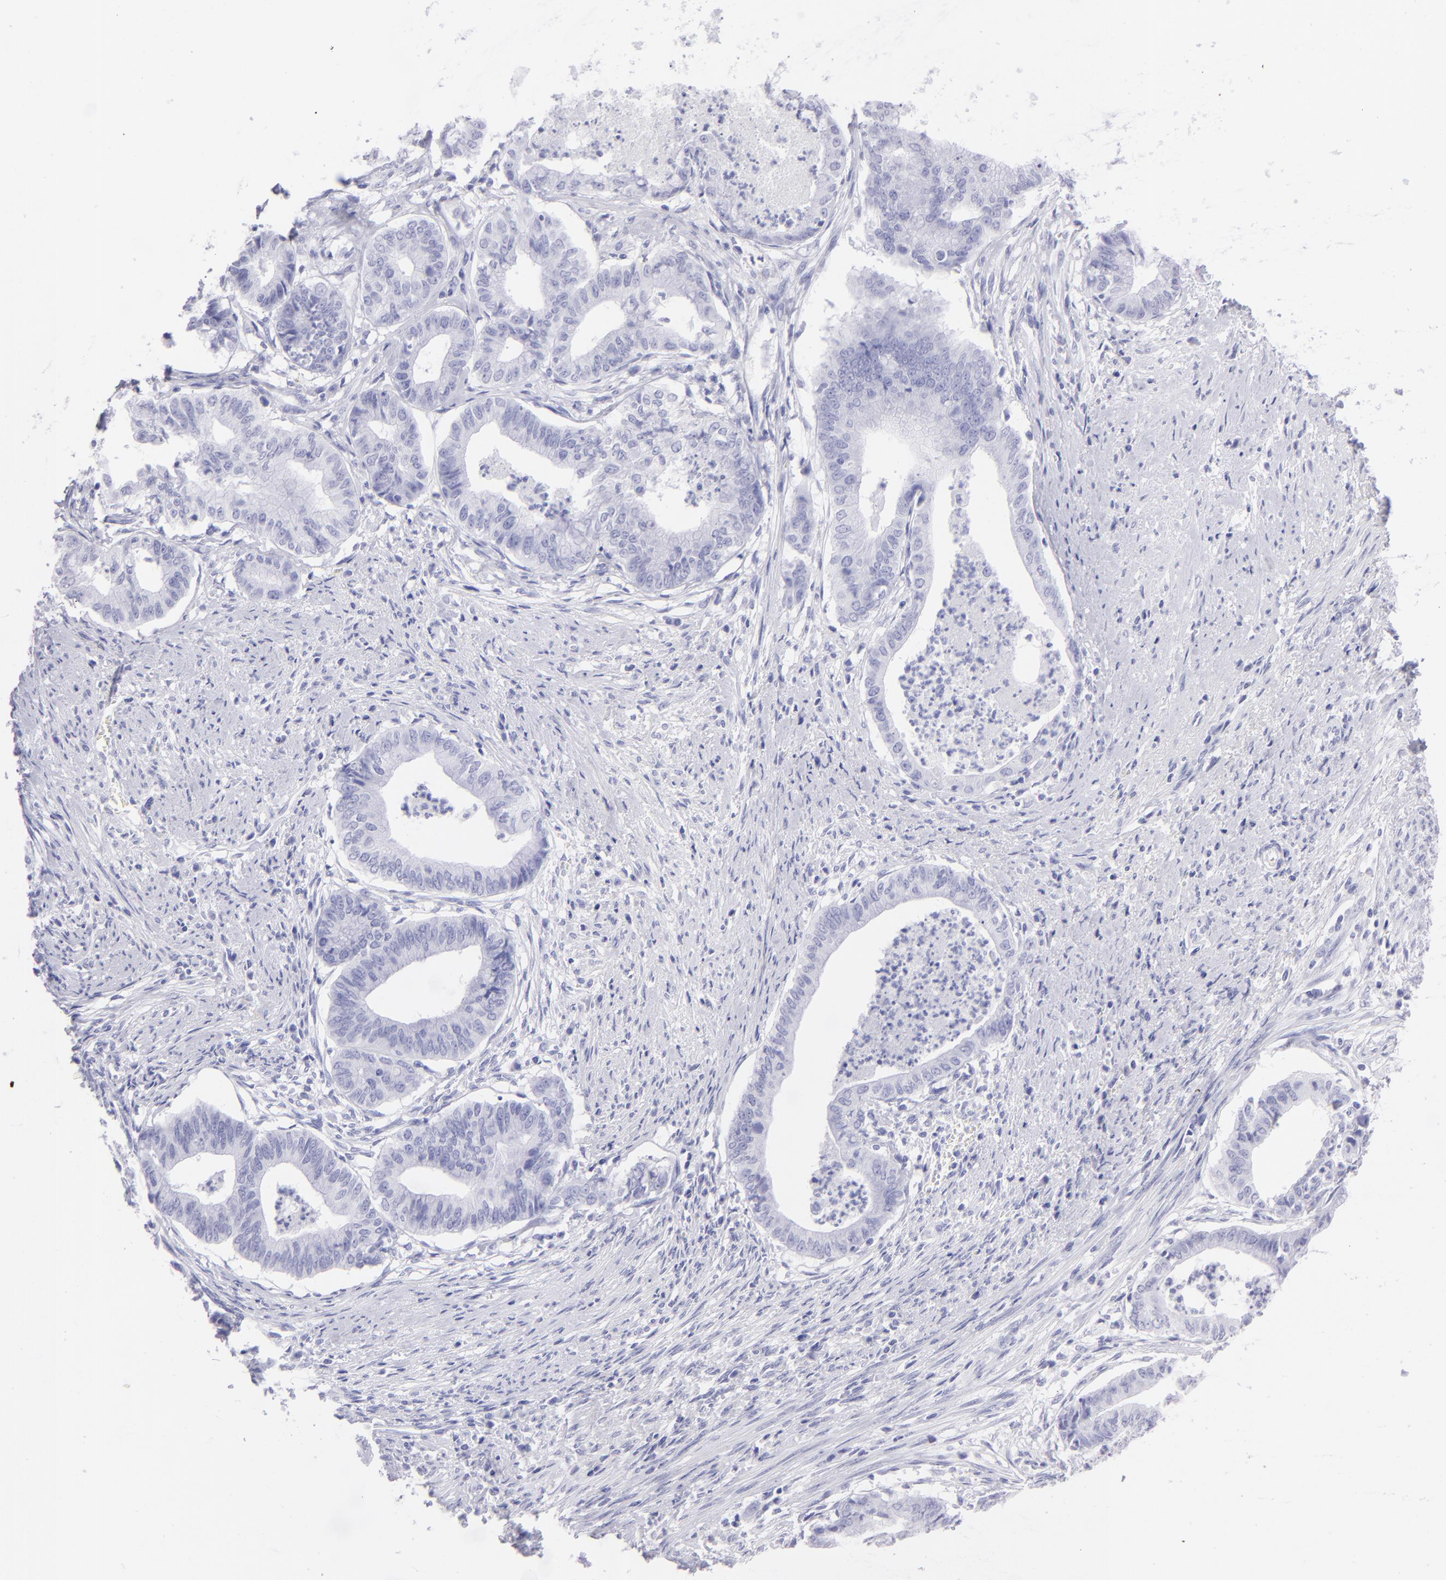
{"staining": {"intensity": "negative", "quantity": "none", "location": "none"}, "tissue": "endometrial cancer", "cell_type": "Tumor cells", "image_type": "cancer", "snomed": [{"axis": "morphology", "description": "Necrosis, NOS"}, {"axis": "morphology", "description": "Adenocarcinoma, NOS"}, {"axis": "topography", "description": "Endometrium"}], "caption": "An image of human adenocarcinoma (endometrial) is negative for staining in tumor cells.", "gene": "SLC1A3", "patient": {"sex": "female", "age": 79}}